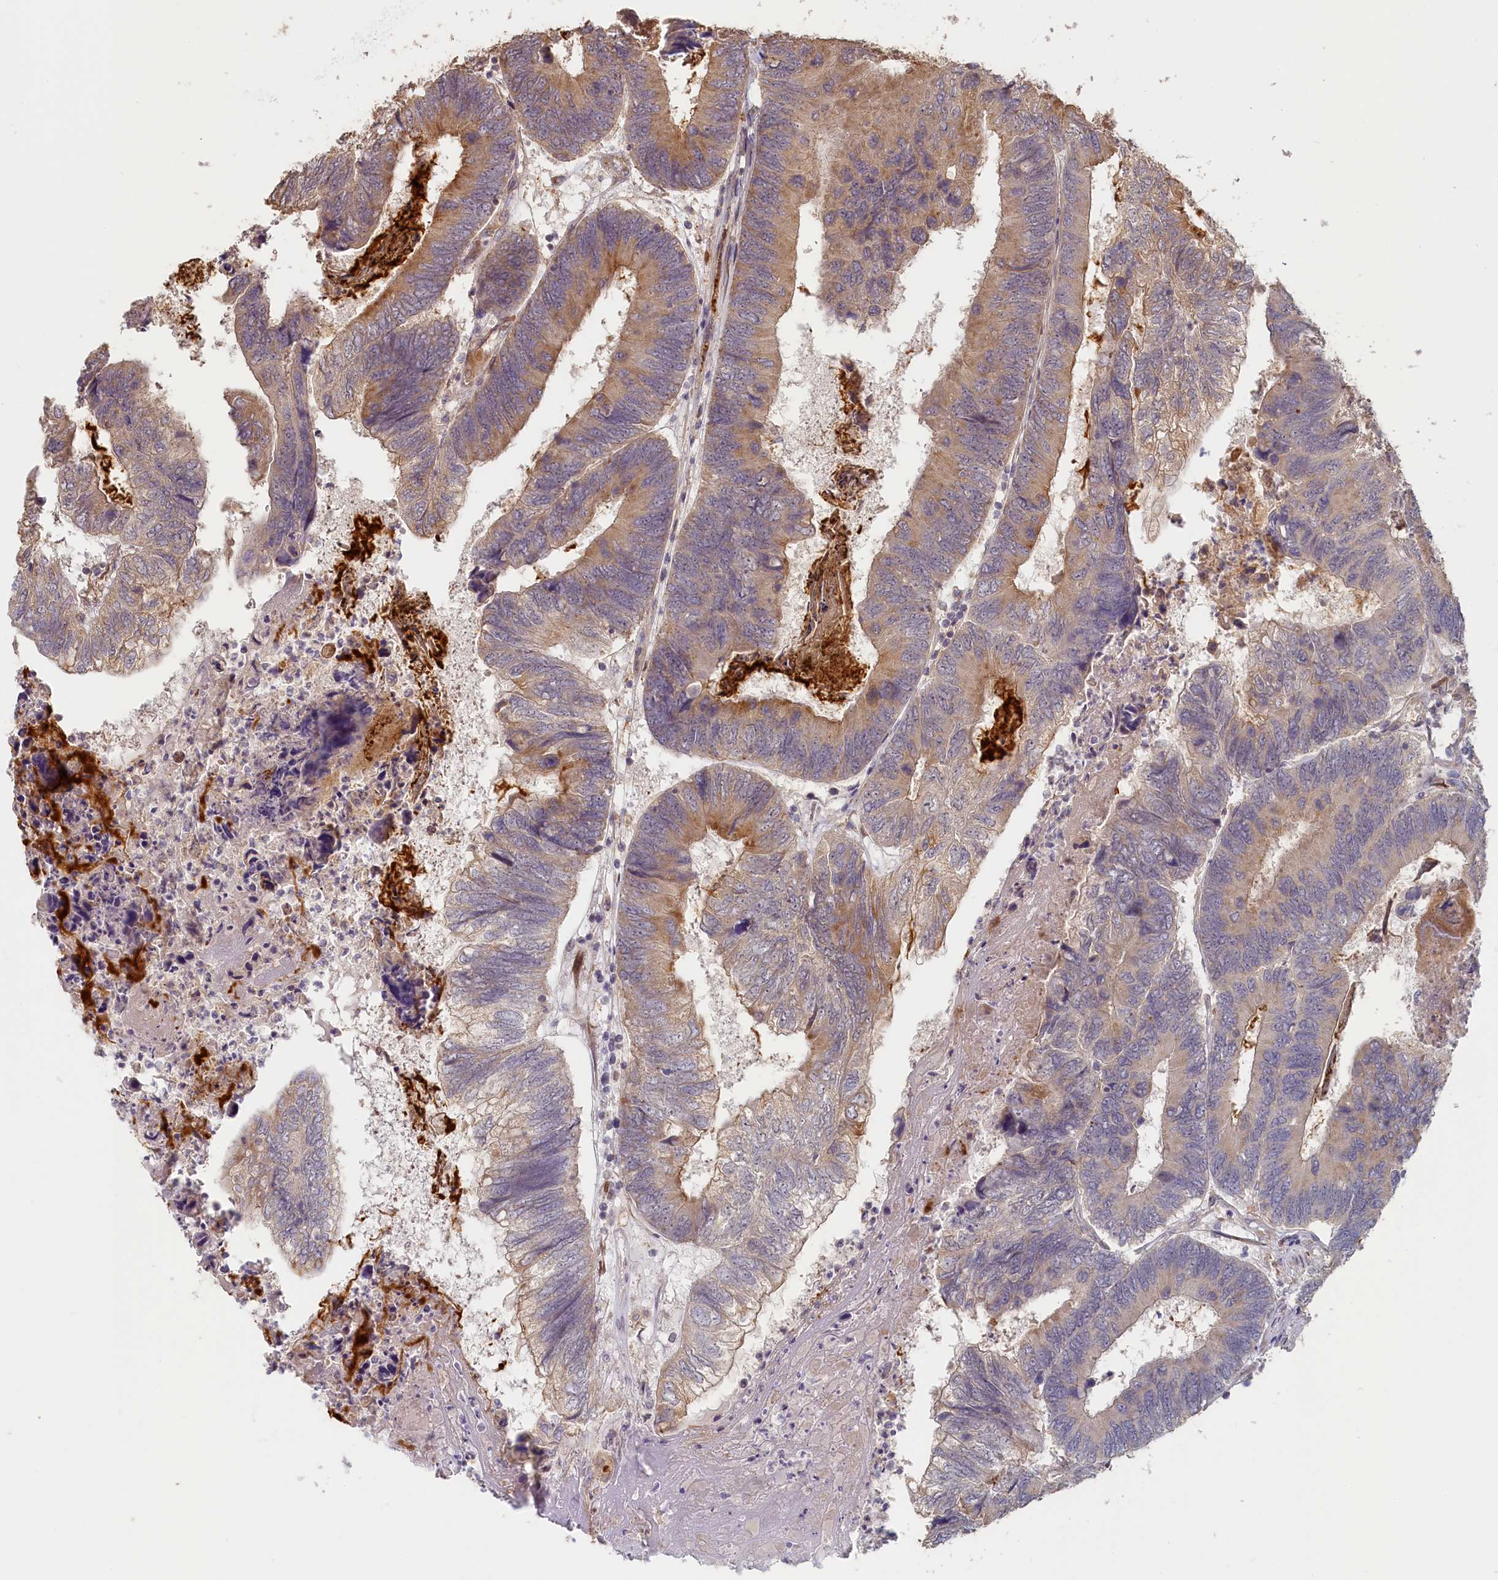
{"staining": {"intensity": "weak", "quantity": "25%-75%", "location": "cytoplasmic/membranous"}, "tissue": "colorectal cancer", "cell_type": "Tumor cells", "image_type": "cancer", "snomed": [{"axis": "morphology", "description": "Adenocarcinoma, NOS"}, {"axis": "topography", "description": "Colon"}], "caption": "Weak cytoplasmic/membranous expression for a protein is appreciated in about 25%-75% of tumor cells of colorectal cancer using immunohistochemistry.", "gene": "STX16", "patient": {"sex": "female", "age": 67}}